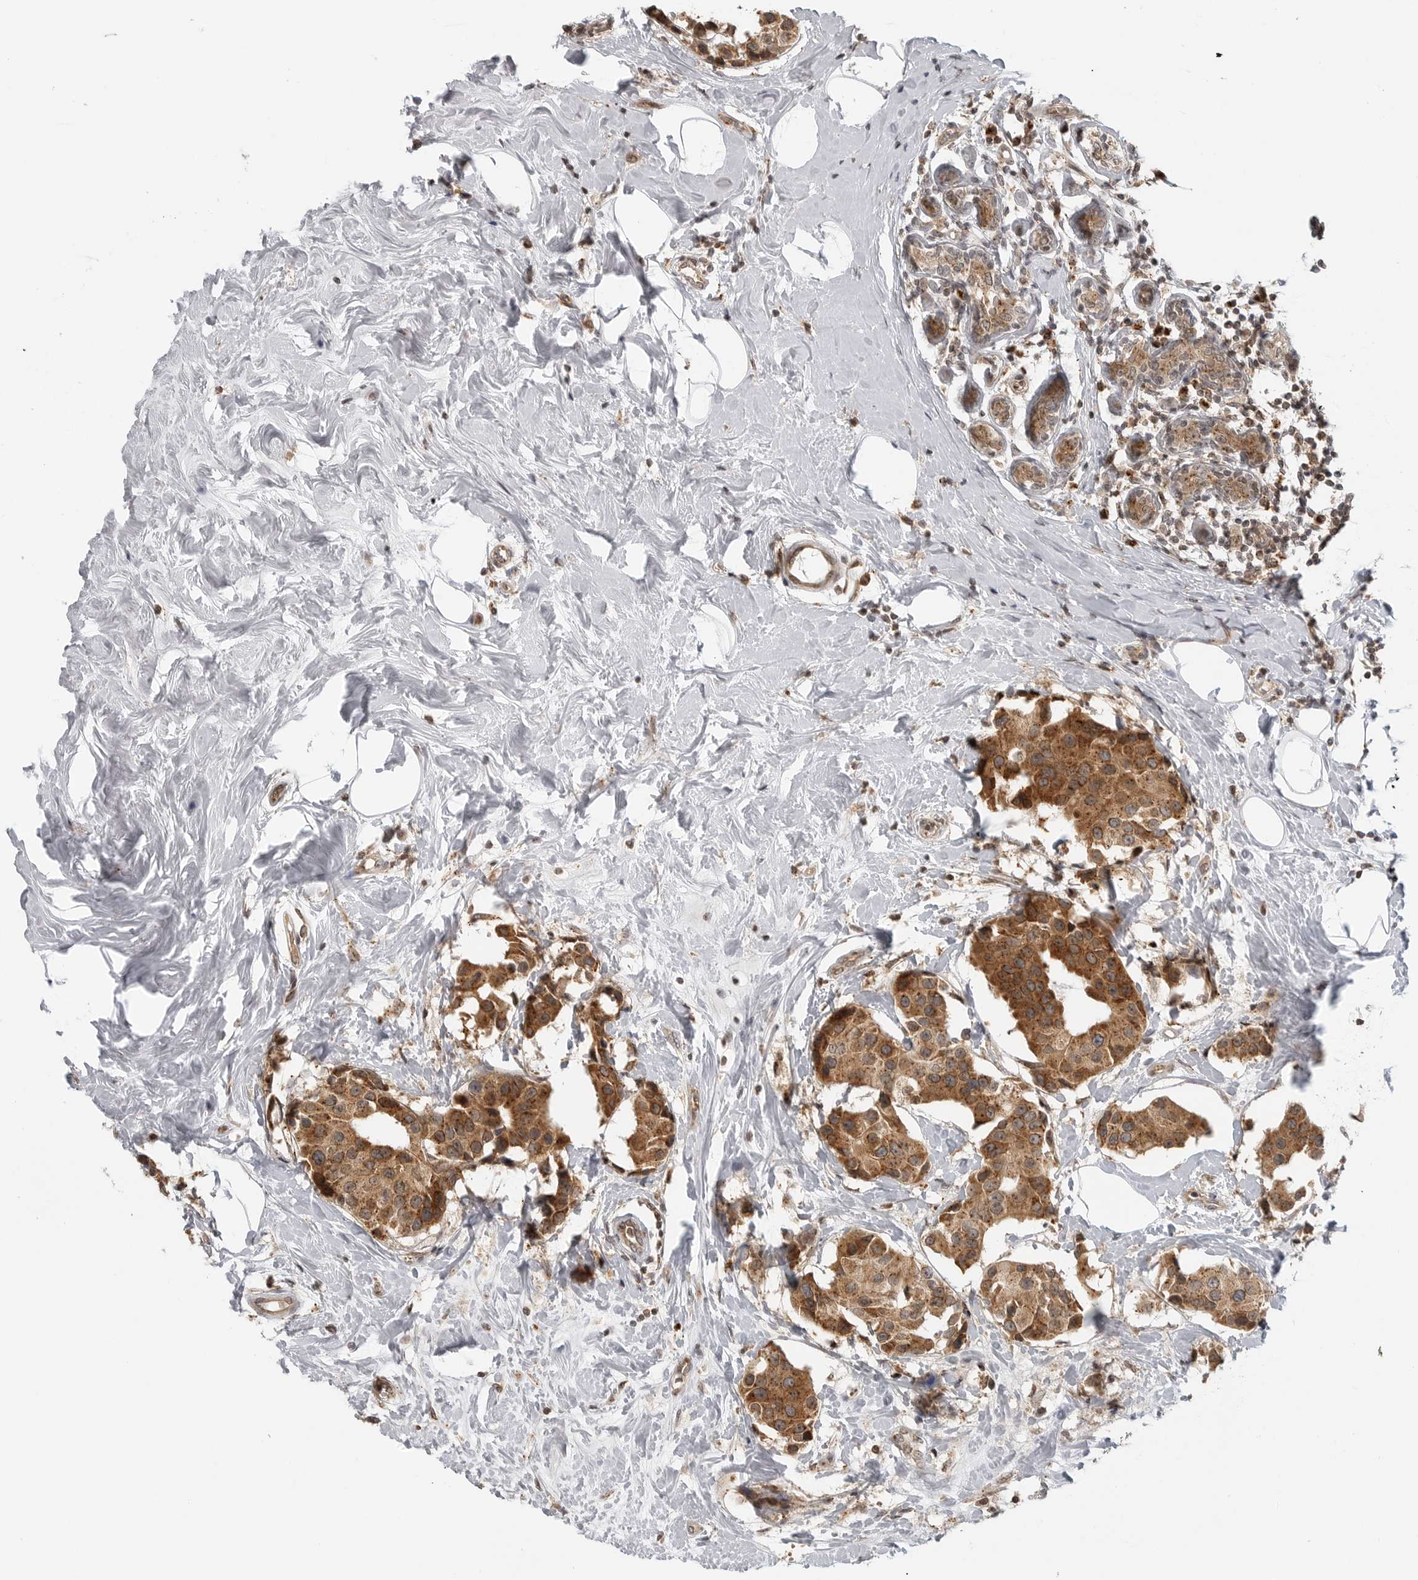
{"staining": {"intensity": "strong", "quantity": ">75%", "location": "cytoplasmic/membranous"}, "tissue": "breast cancer", "cell_type": "Tumor cells", "image_type": "cancer", "snomed": [{"axis": "morphology", "description": "Normal tissue, NOS"}, {"axis": "morphology", "description": "Duct carcinoma"}, {"axis": "topography", "description": "Breast"}], "caption": "Tumor cells demonstrate high levels of strong cytoplasmic/membranous staining in approximately >75% of cells in human breast cancer (invasive ductal carcinoma).", "gene": "COPA", "patient": {"sex": "female", "age": 39}}